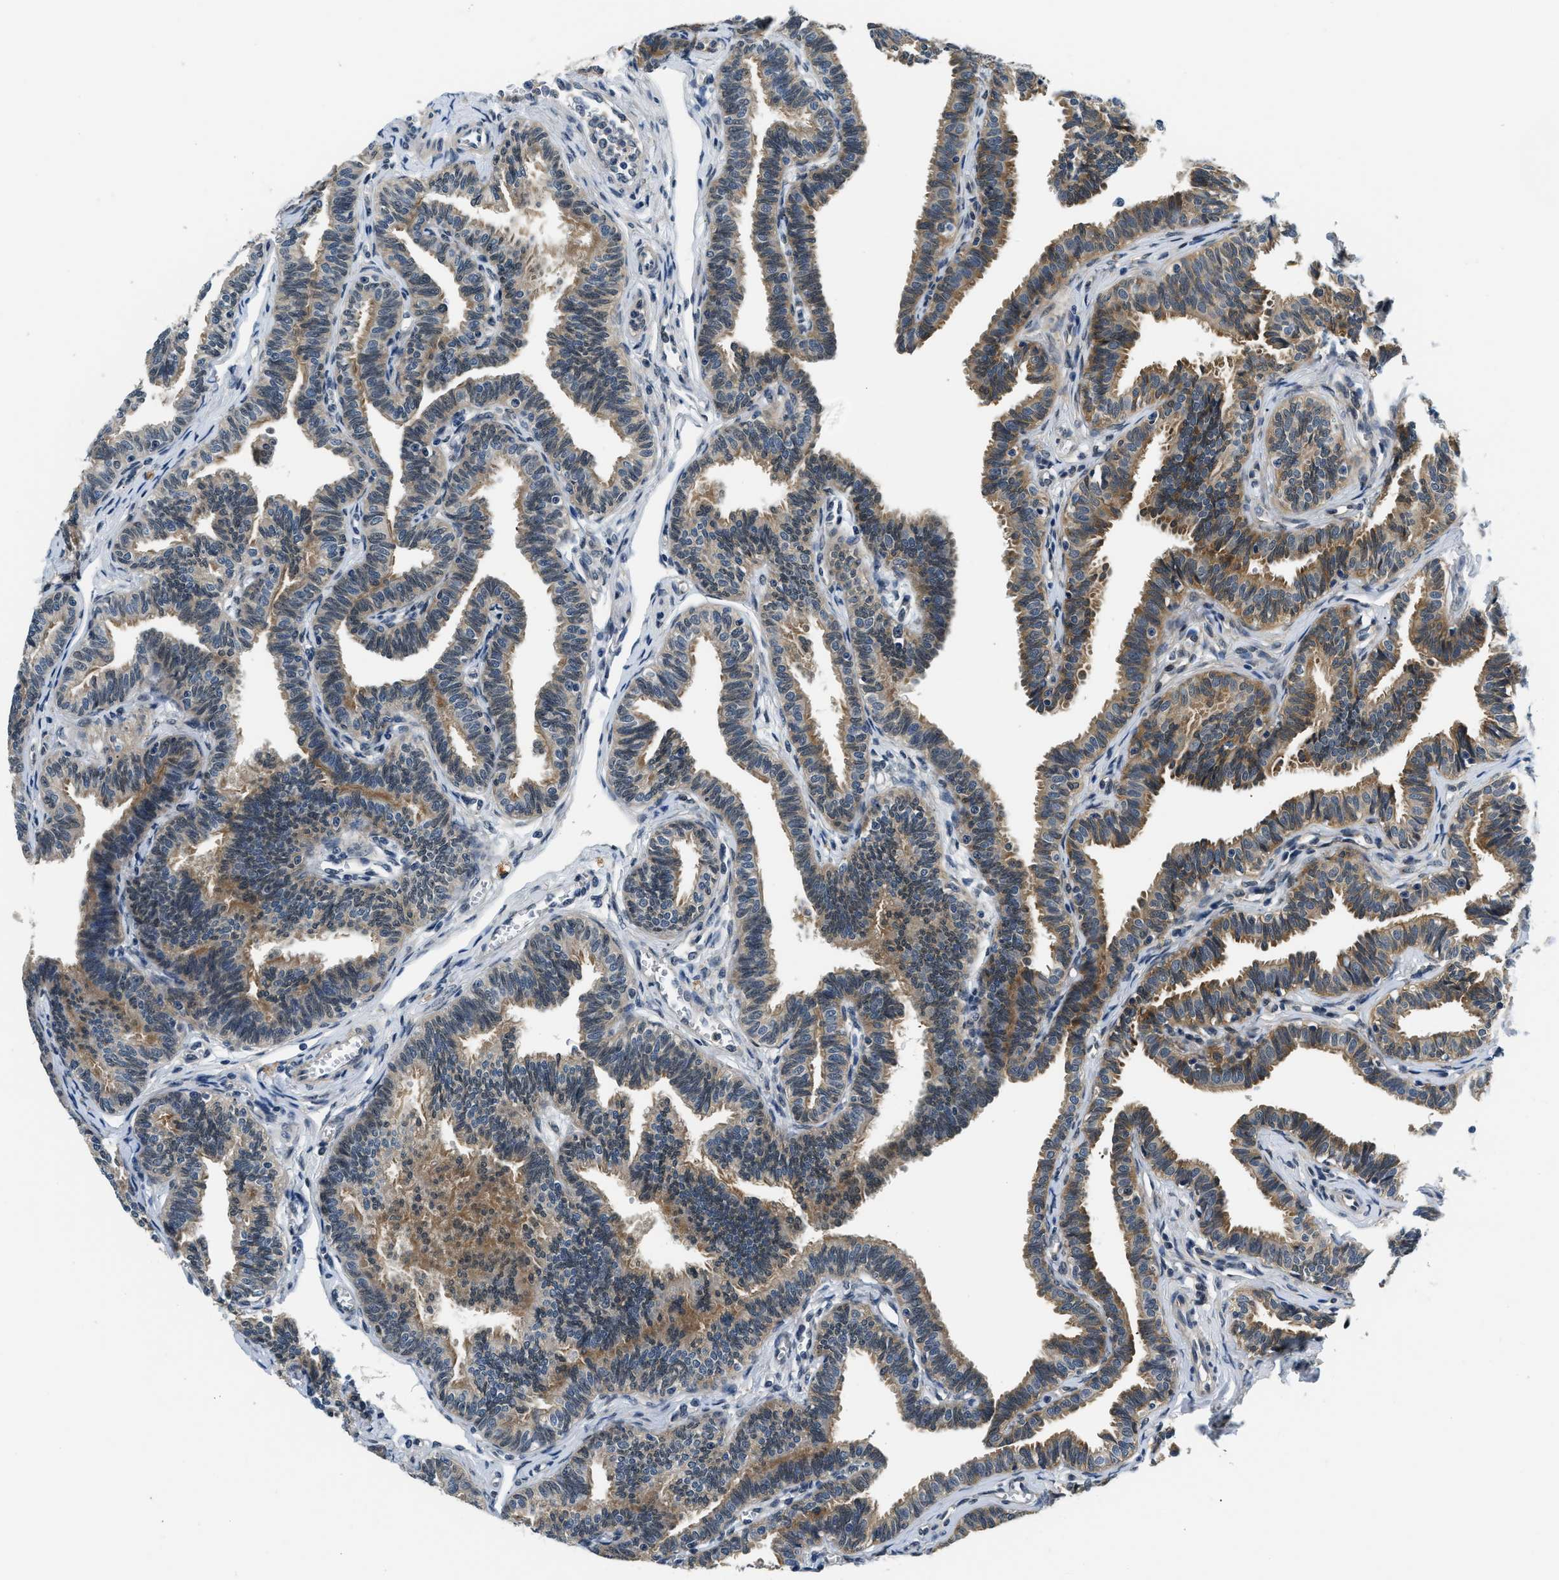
{"staining": {"intensity": "moderate", "quantity": ">75%", "location": "cytoplasmic/membranous"}, "tissue": "fallopian tube", "cell_type": "Glandular cells", "image_type": "normal", "snomed": [{"axis": "morphology", "description": "Normal tissue, NOS"}, {"axis": "topography", "description": "Fallopian tube"}, {"axis": "topography", "description": "Ovary"}], "caption": "Glandular cells reveal medium levels of moderate cytoplasmic/membranous positivity in approximately >75% of cells in normal human fallopian tube. The staining was performed using DAB (3,3'-diaminobenzidine), with brown indicating positive protein expression. Nuclei are stained blue with hematoxylin.", "gene": "SMAD4", "patient": {"sex": "female", "age": 23}}